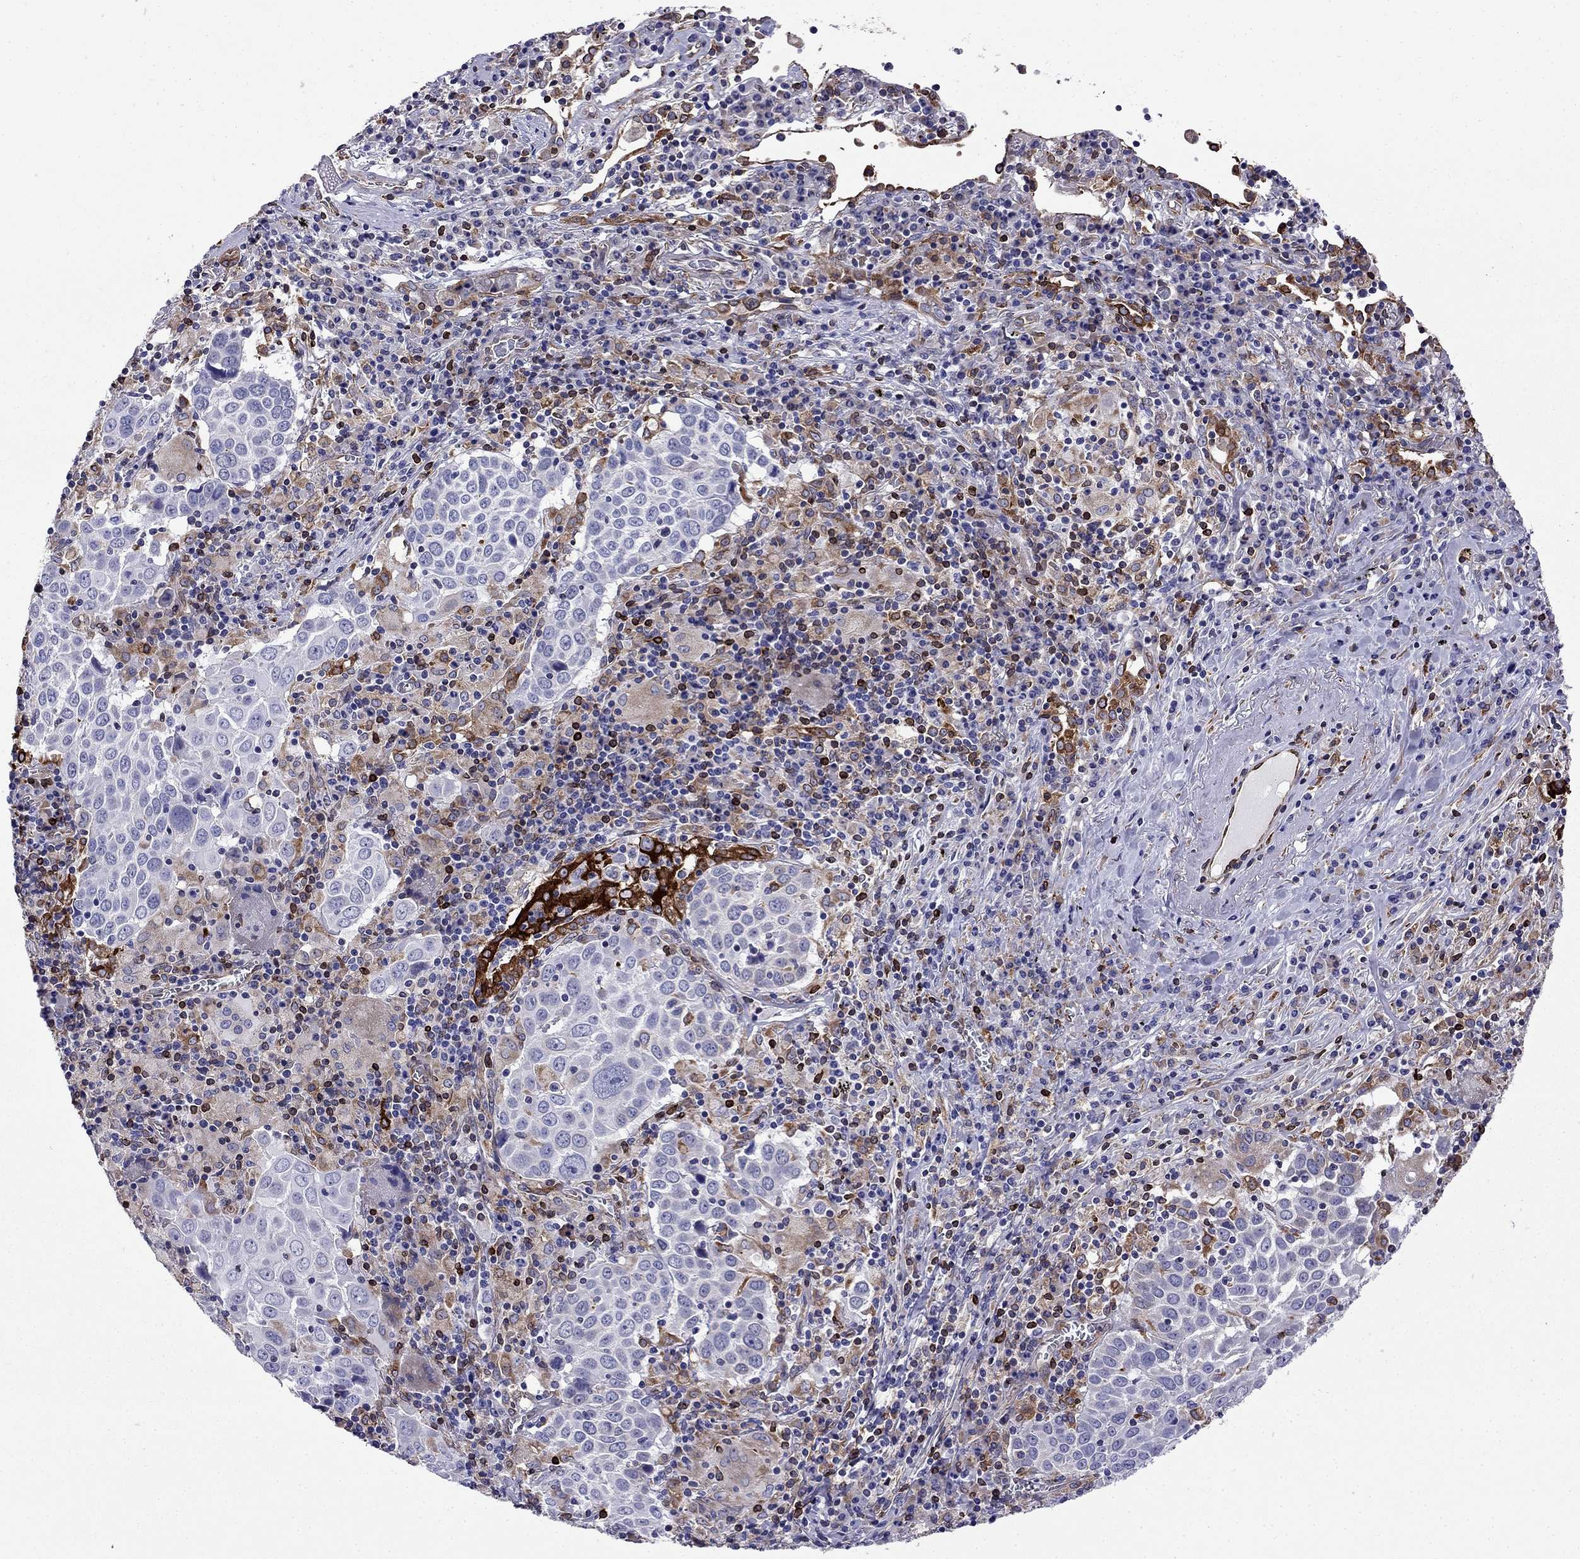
{"staining": {"intensity": "negative", "quantity": "none", "location": "none"}, "tissue": "lung cancer", "cell_type": "Tumor cells", "image_type": "cancer", "snomed": [{"axis": "morphology", "description": "Squamous cell carcinoma, NOS"}, {"axis": "topography", "description": "Lung"}], "caption": "Squamous cell carcinoma (lung) was stained to show a protein in brown. There is no significant expression in tumor cells. (DAB (3,3'-diaminobenzidine) immunohistochemistry, high magnification).", "gene": "GNAL", "patient": {"sex": "male", "age": 57}}